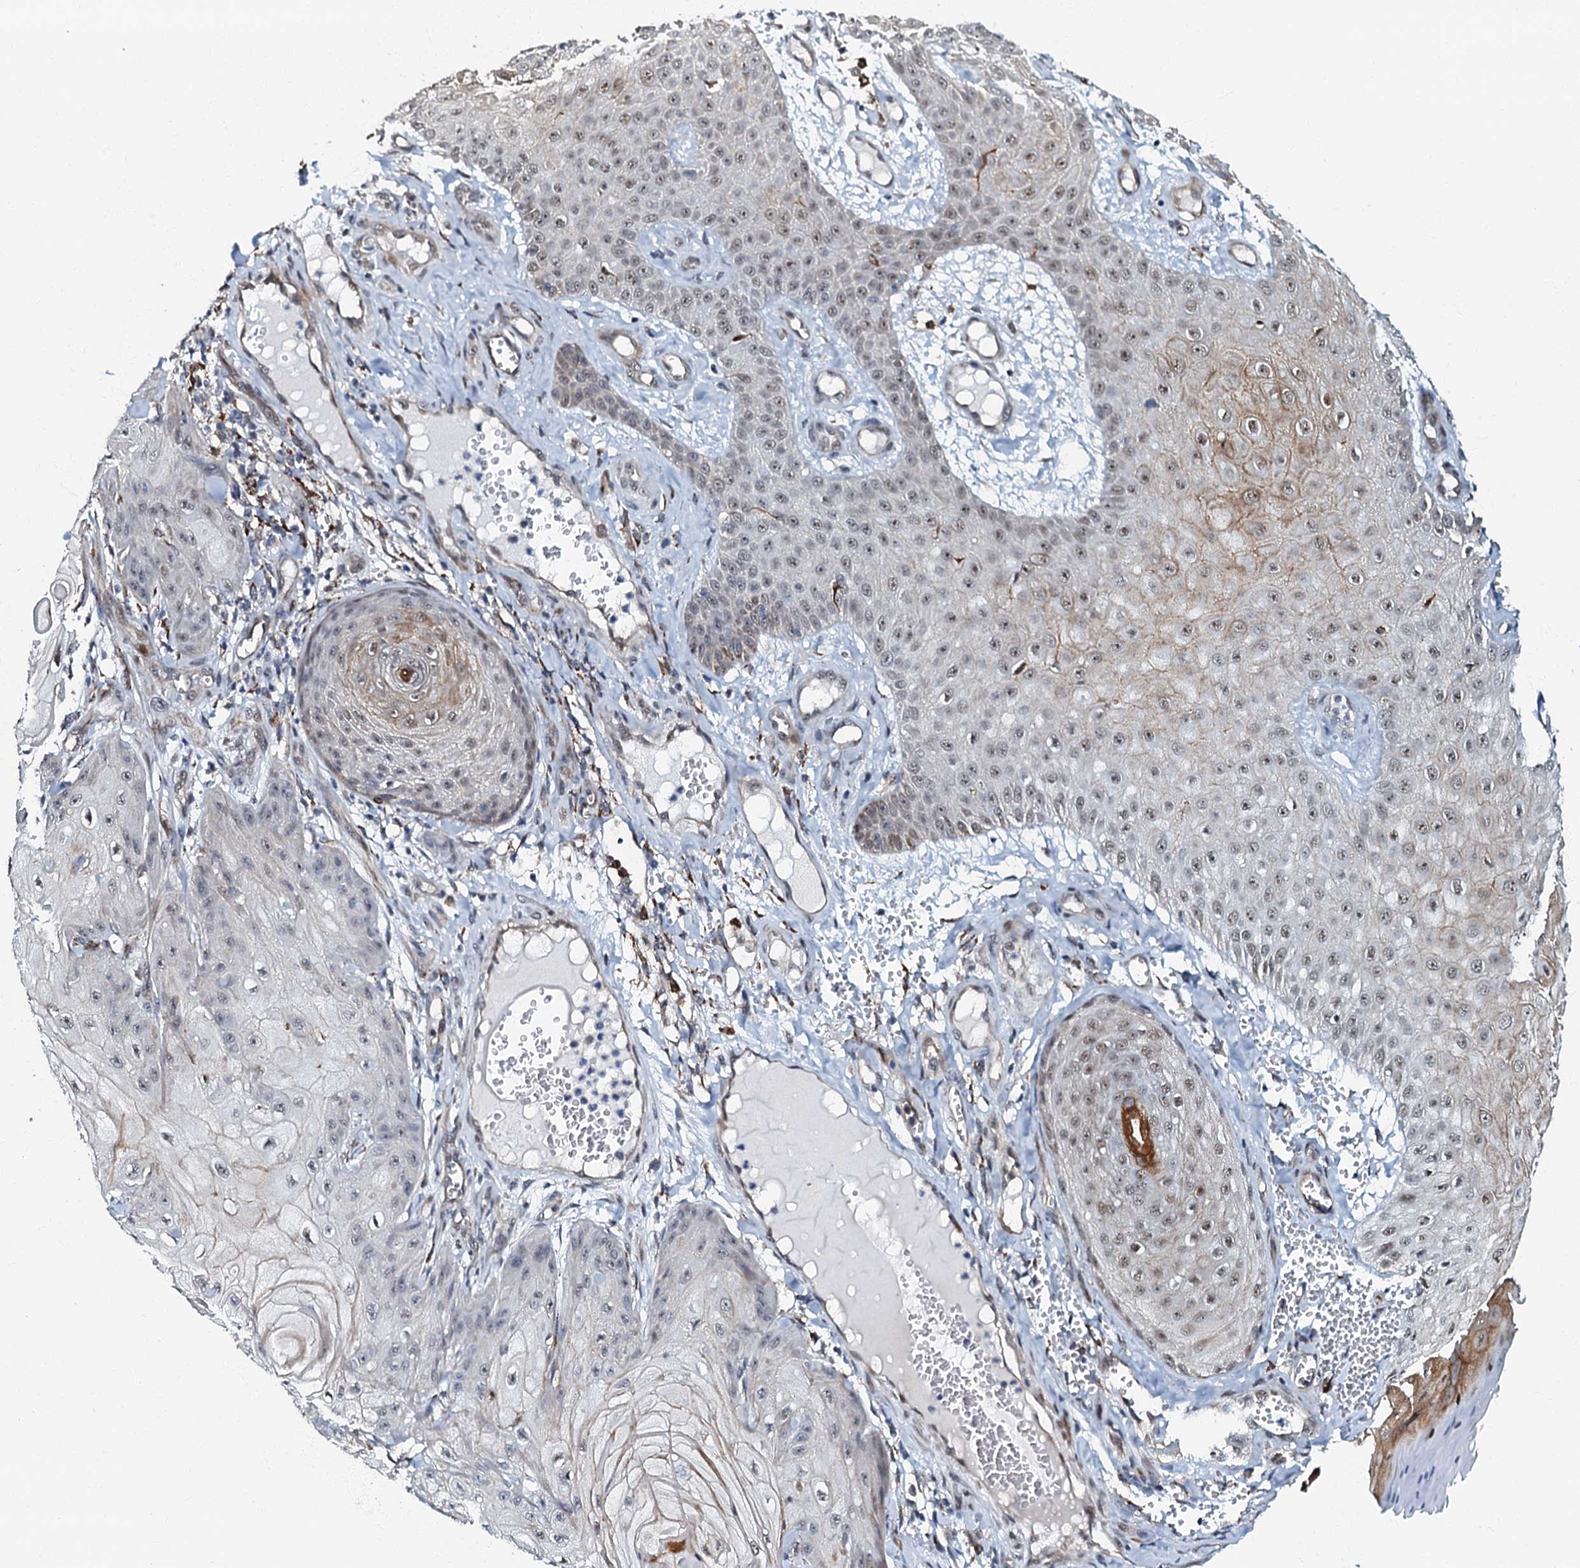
{"staining": {"intensity": "negative", "quantity": "none", "location": "none"}, "tissue": "skin cancer", "cell_type": "Tumor cells", "image_type": "cancer", "snomed": [{"axis": "morphology", "description": "Squamous cell carcinoma, NOS"}, {"axis": "topography", "description": "Skin"}], "caption": "This is a micrograph of immunohistochemistry staining of skin cancer (squamous cell carcinoma), which shows no positivity in tumor cells.", "gene": "OLAH", "patient": {"sex": "male", "age": 74}}